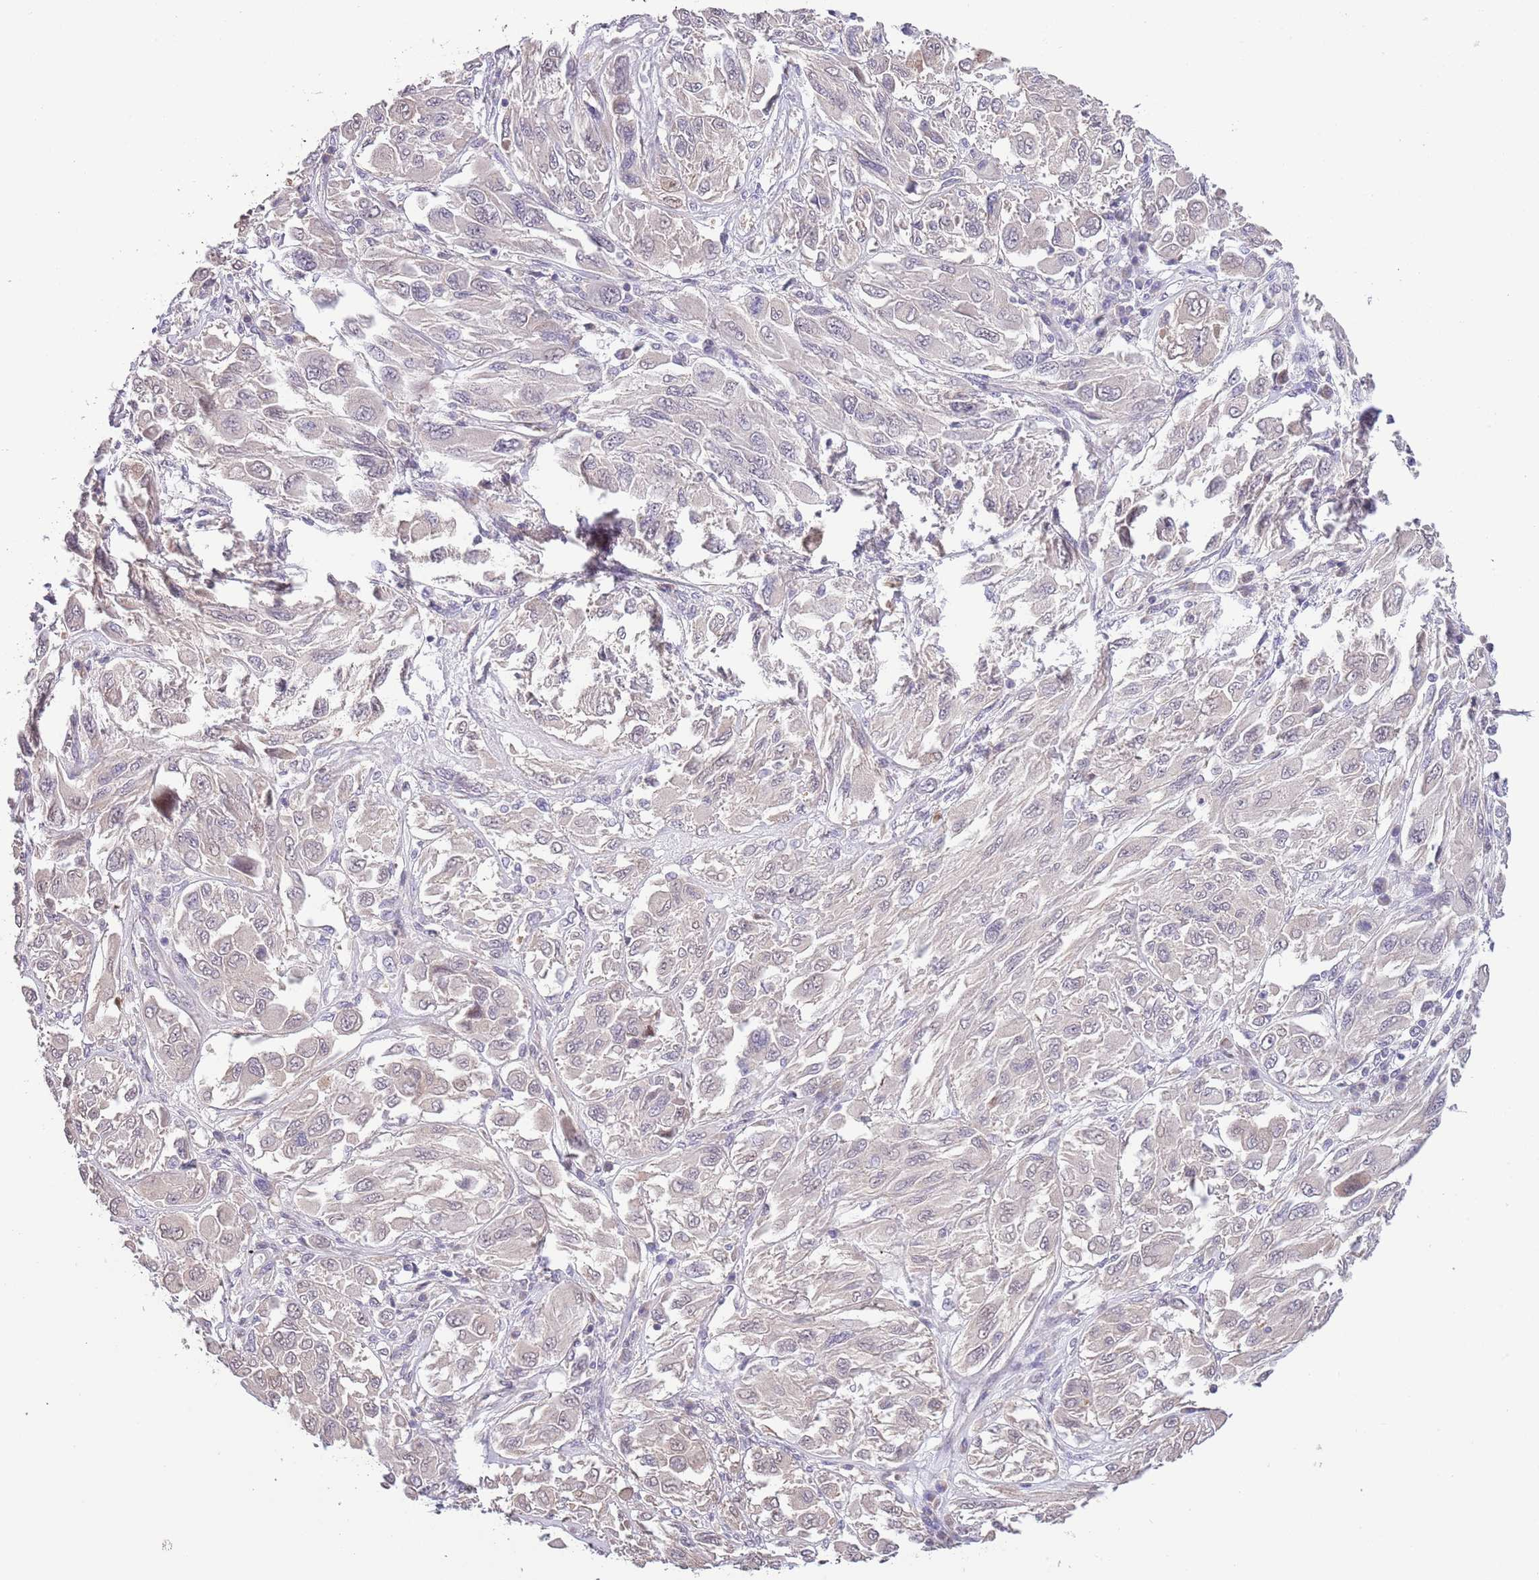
{"staining": {"intensity": "negative", "quantity": "none", "location": "none"}, "tissue": "melanoma", "cell_type": "Tumor cells", "image_type": "cancer", "snomed": [{"axis": "morphology", "description": "Malignant melanoma, NOS"}, {"axis": "topography", "description": "Skin"}], "caption": "The histopathology image displays no staining of tumor cells in malignant melanoma.", "gene": "LIPJ", "patient": {"sex": "female", "age": 91}}